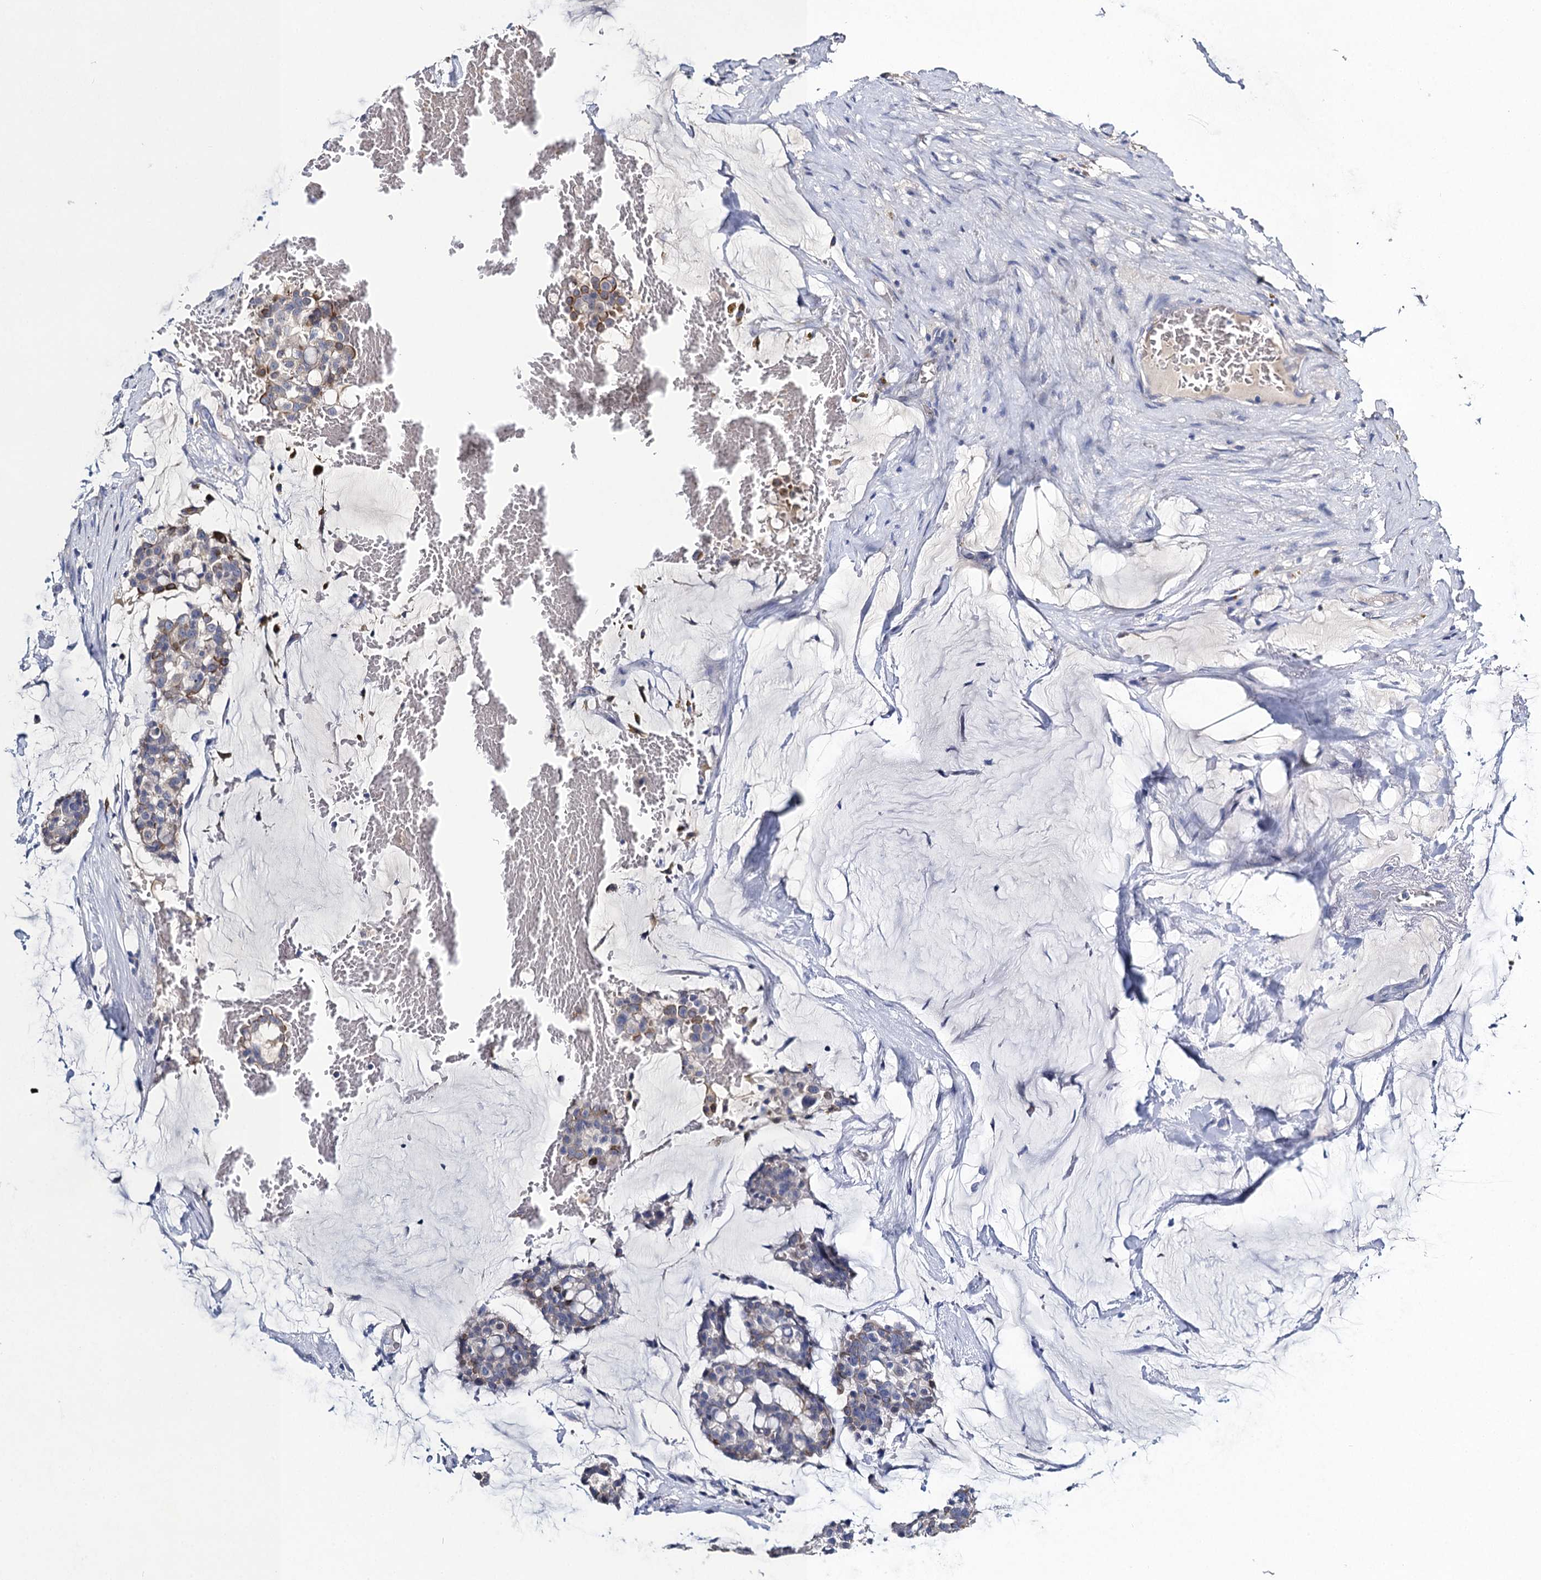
{"staining": {"intensity": "negative", "quantity": "none", "location": "none"}, "tissue": "breast cancer", "cell_type": "Tumor cells", "image_type": "cancer", "snomed": [{"axis": "morphology", "description": "Duct carcinoma"}, {"axis": "topography", "description": "Breast"}], "caption": "Immunohistochemistry (IHC) photomicrograph of neoplastic tissue: breast cancer (invasive ductal carcinoma) stained with DAB demonstrates no significant protein expression in tumor cells.", "gene": "SLC11A2", "patient": {"sex": "female", "age": 93}}